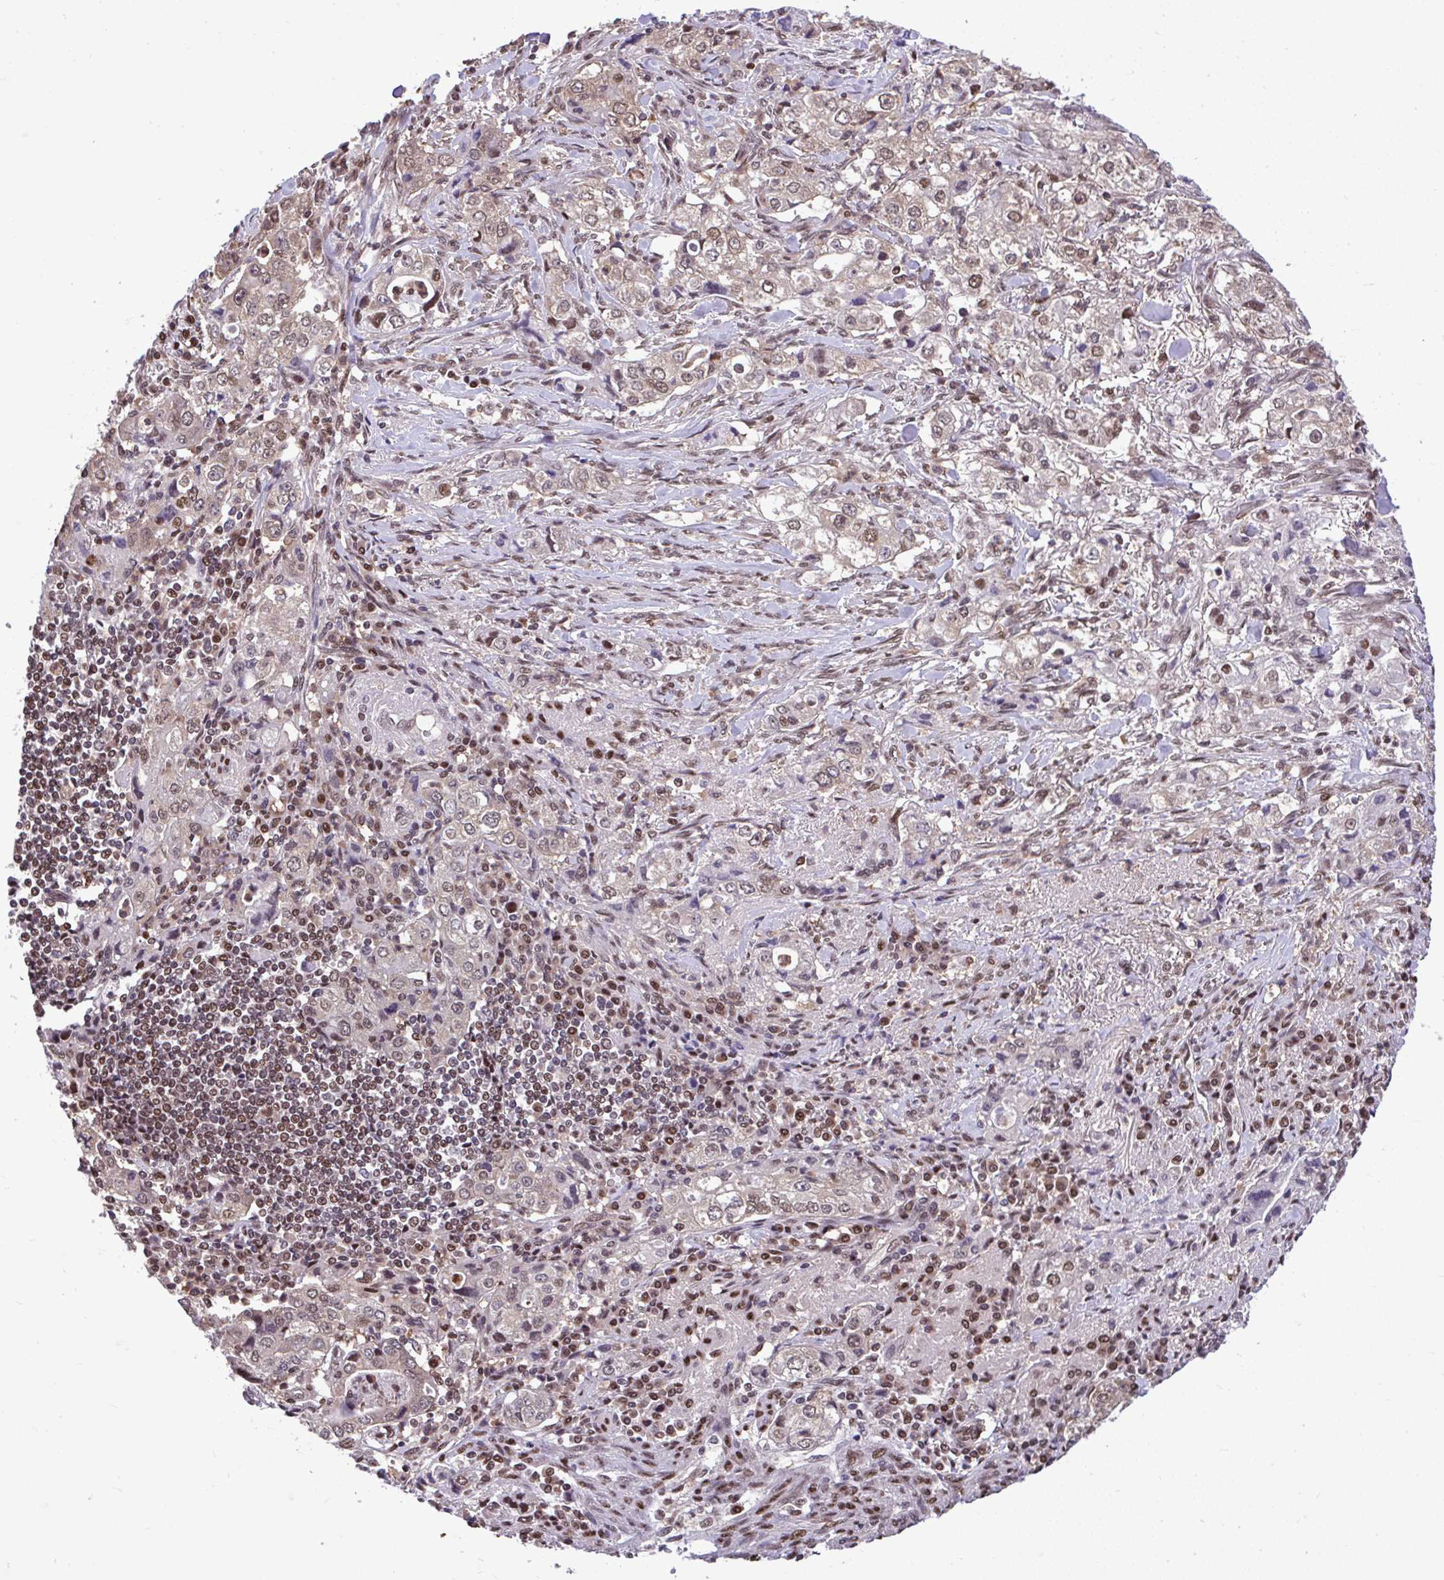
{"staining": {"intensity": "weak", "quantity": "<25%", "location": "nuclear"}, "tissue": "stomach cancer", "cell_type": "Tumor cells", "image_type": "cancer", "snomed": [{"axis": "morphology", "description": "Adenocarcinoma, NOS"}, {"axis": "topography", "description": "Stomach, upper"}], "caption": "DAB immunohistochemical staining of human stomach adenocarcinoma reveals no significant expression in tumor cells.", "gene": "GLIS3", "patient": {"sex": "male", "age": 75}}